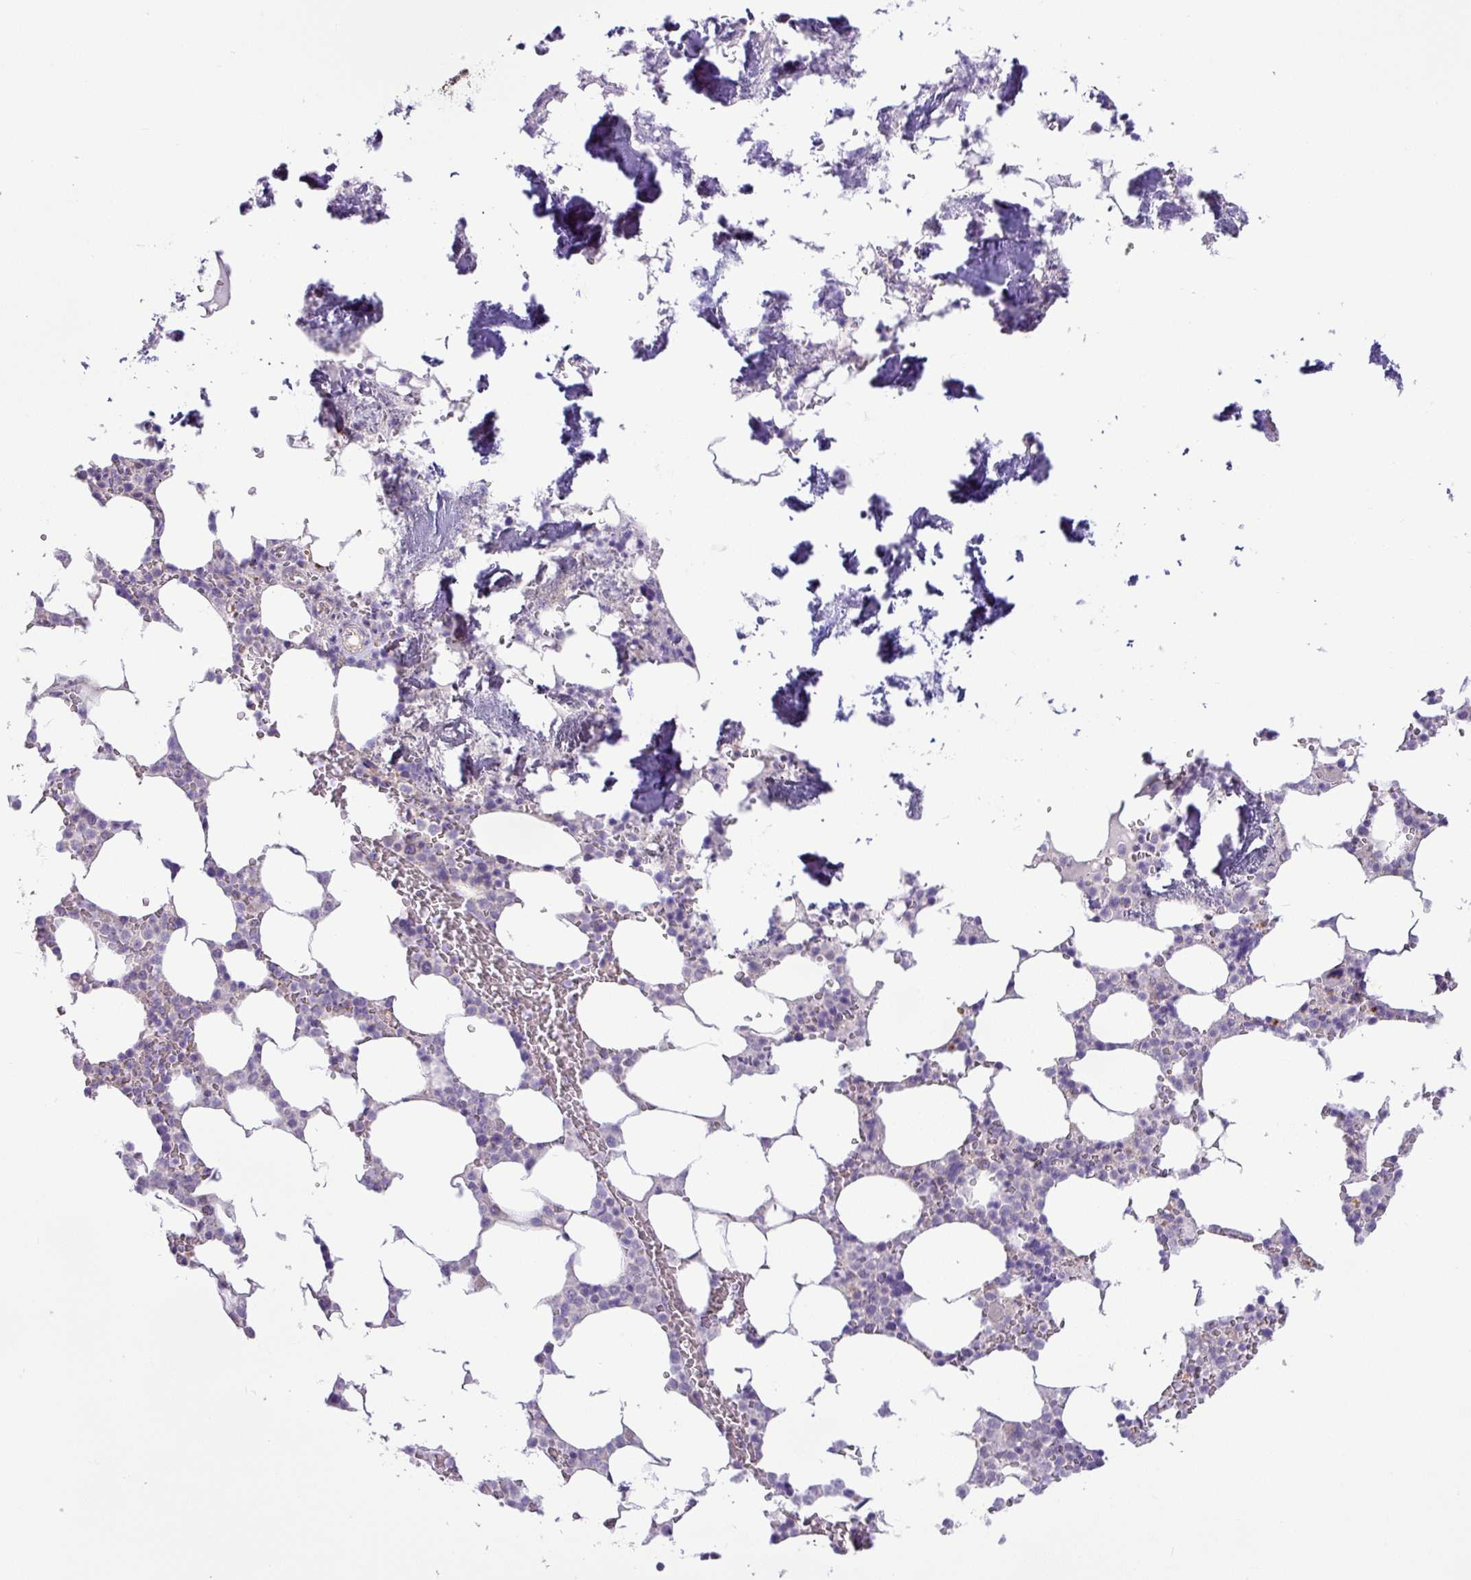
{"staining": {"intensity": "moderate", "quantity": "<25%", "location": "cytoplasmic/membranous"}, "tissue": "bone marrow", "cell_type": "Hematopoietic cells", "image_type": "normal", "snomed": [{"axis": "morphology", "description": "Normal tissue, NOS"}, {"axis": "topography", "description": "Bone marrow"}], "caption": "Immunohistochemistry photomicrograph of unremarkable bone marrow stained for a protein (brown), which shows low levels of moderate cytoplasmic/membranous staining in about <25% of hematopoietic cells.", "gene": "GALNT12", "patient": {"sex": "male", "age": 64}}